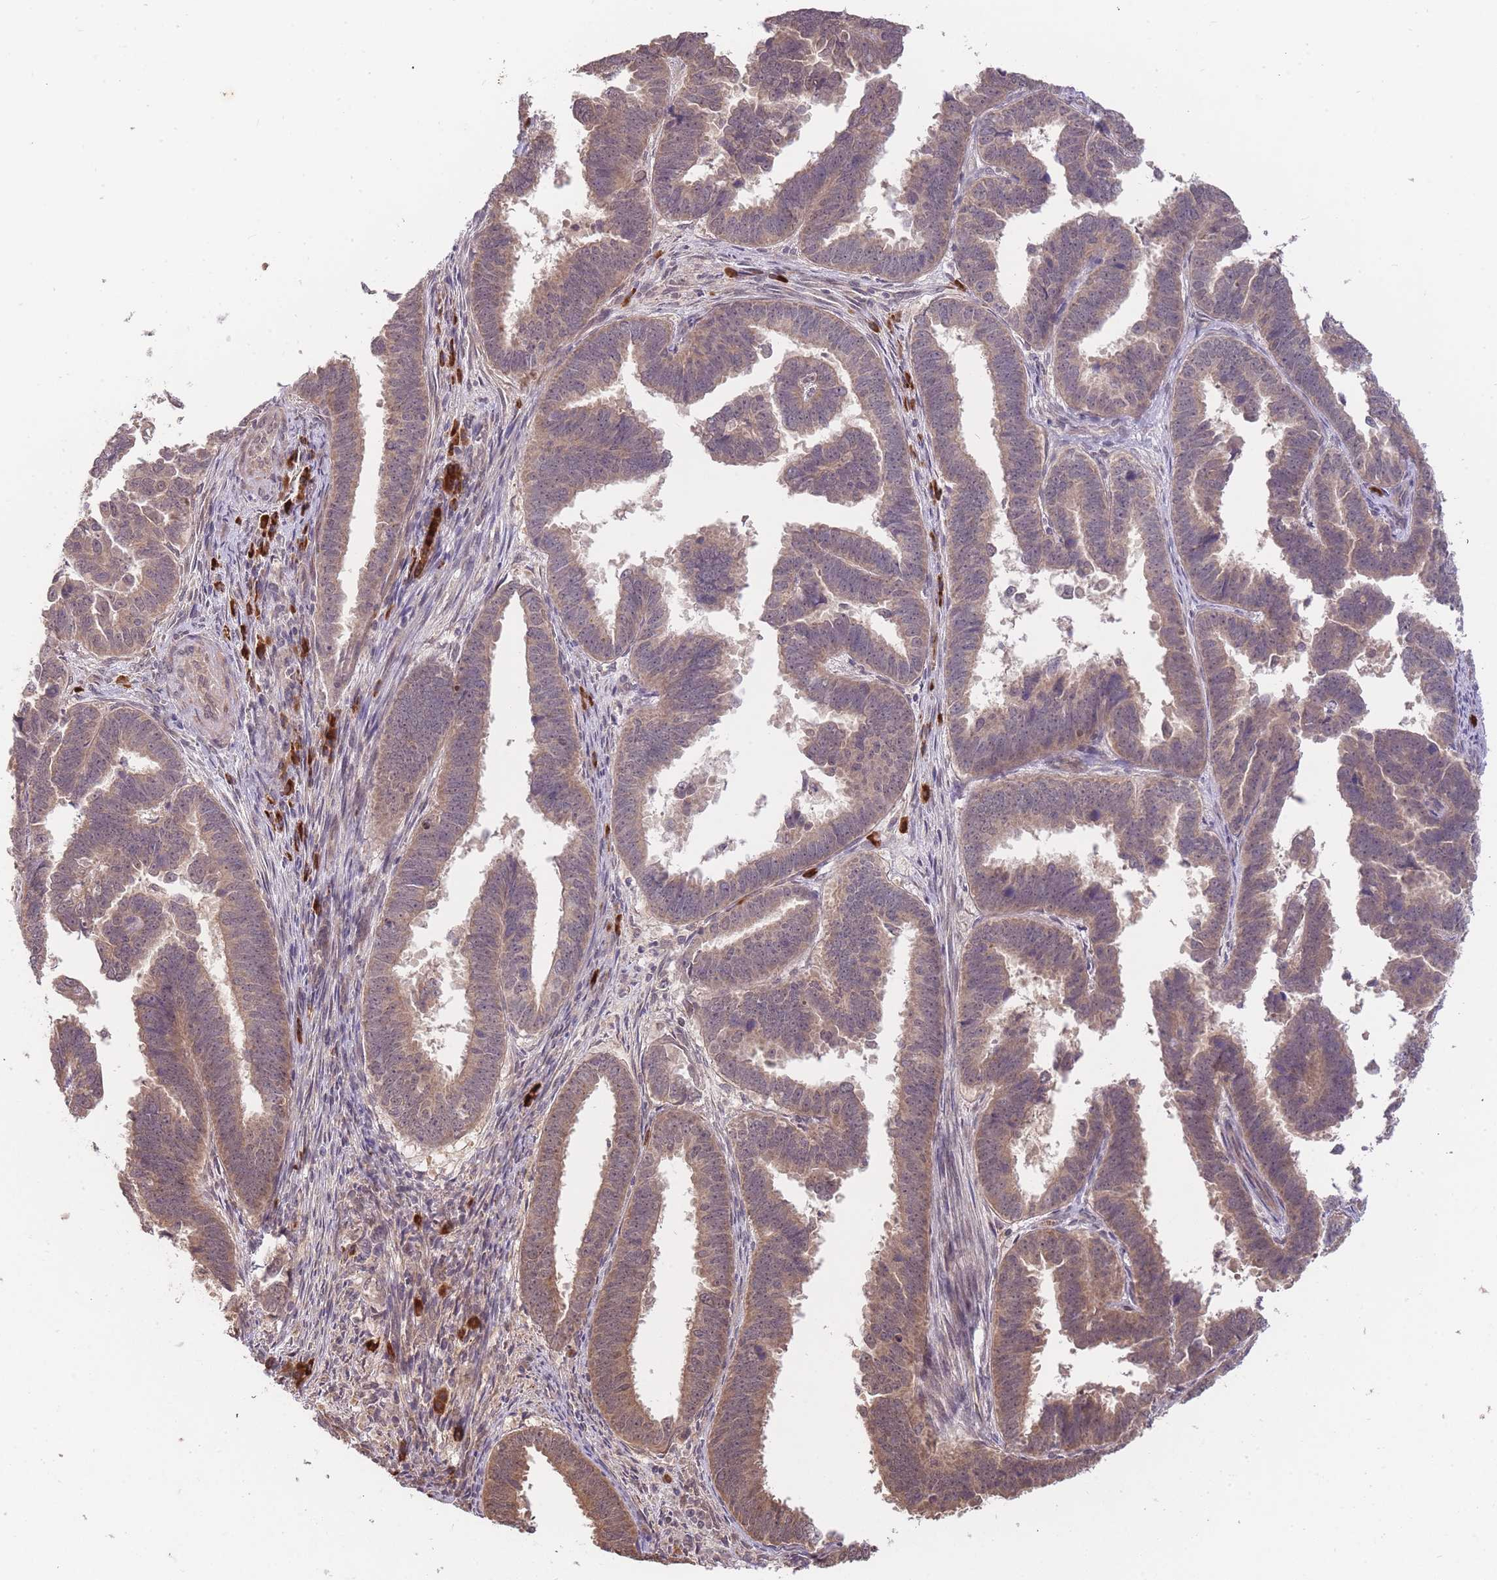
{"staining": {"intensity": "weak", "quantity": ">75%", "location": "cytoplasmic/membranous"}, "tissue": "endometrial cancer", "cell_type": "Tumor cells", "image_type": "cancer", "snomed": [{"axis": "morphology", "description": "Adenocarcinoma, NOS"}, {"axis": "topography", "description": "Endometrium"}], "caption": "Immunohistochemistry of human endometrial cancer (adenocarcinoma) displays low levels of weak cytoplasmic/membranous expression in approximately >75% of tumor cells.", "gene": "SMC6", "patient": {"sex": "female", "age": 75}}